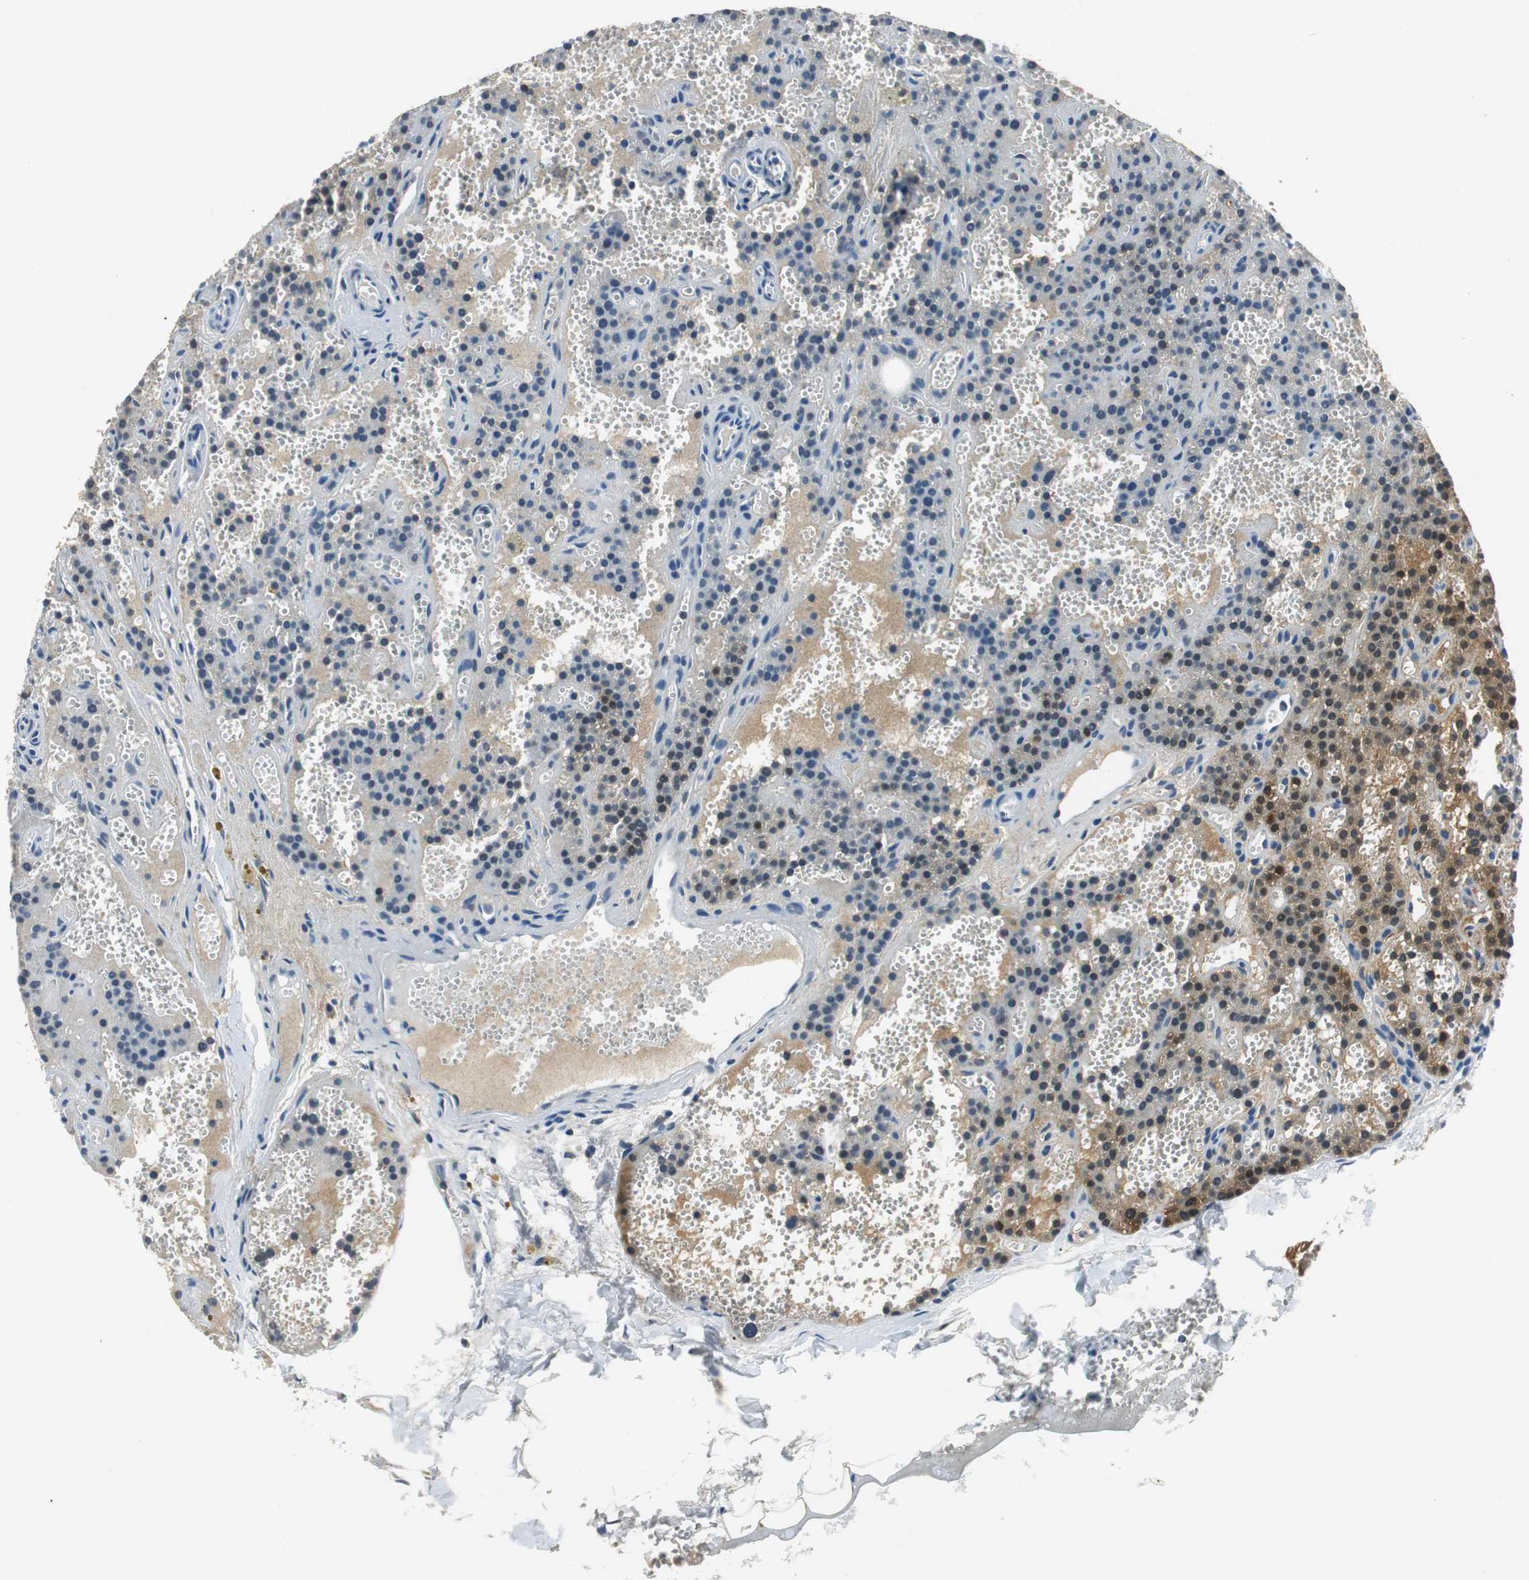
{"staining": {"intensity": "moderate", "quantity": "<25%", "location": "cytoplasmic/membranous"}, "tissue": "parathyroid gland", "cell_type": "Glandular cells", "image_type": "normal", "snomed": [{"axis": "morphology", "description": "Normal tissue, NOS"}, {"axis": "topography", "description": "Parathyroid gland"}], "caption": "Protein positivity by immunohistochemistry (IHC) reveals moderate cytoplasmic/membranous expression in about <25% of glandular cells in normal parathyroid gland. The staining was performed using DAB, with brown indicating positive protein expression. Nuclei are stained blue with hematoxylin.", "gene": "ME1", "patient": {"sex": "male", "age": 25}}